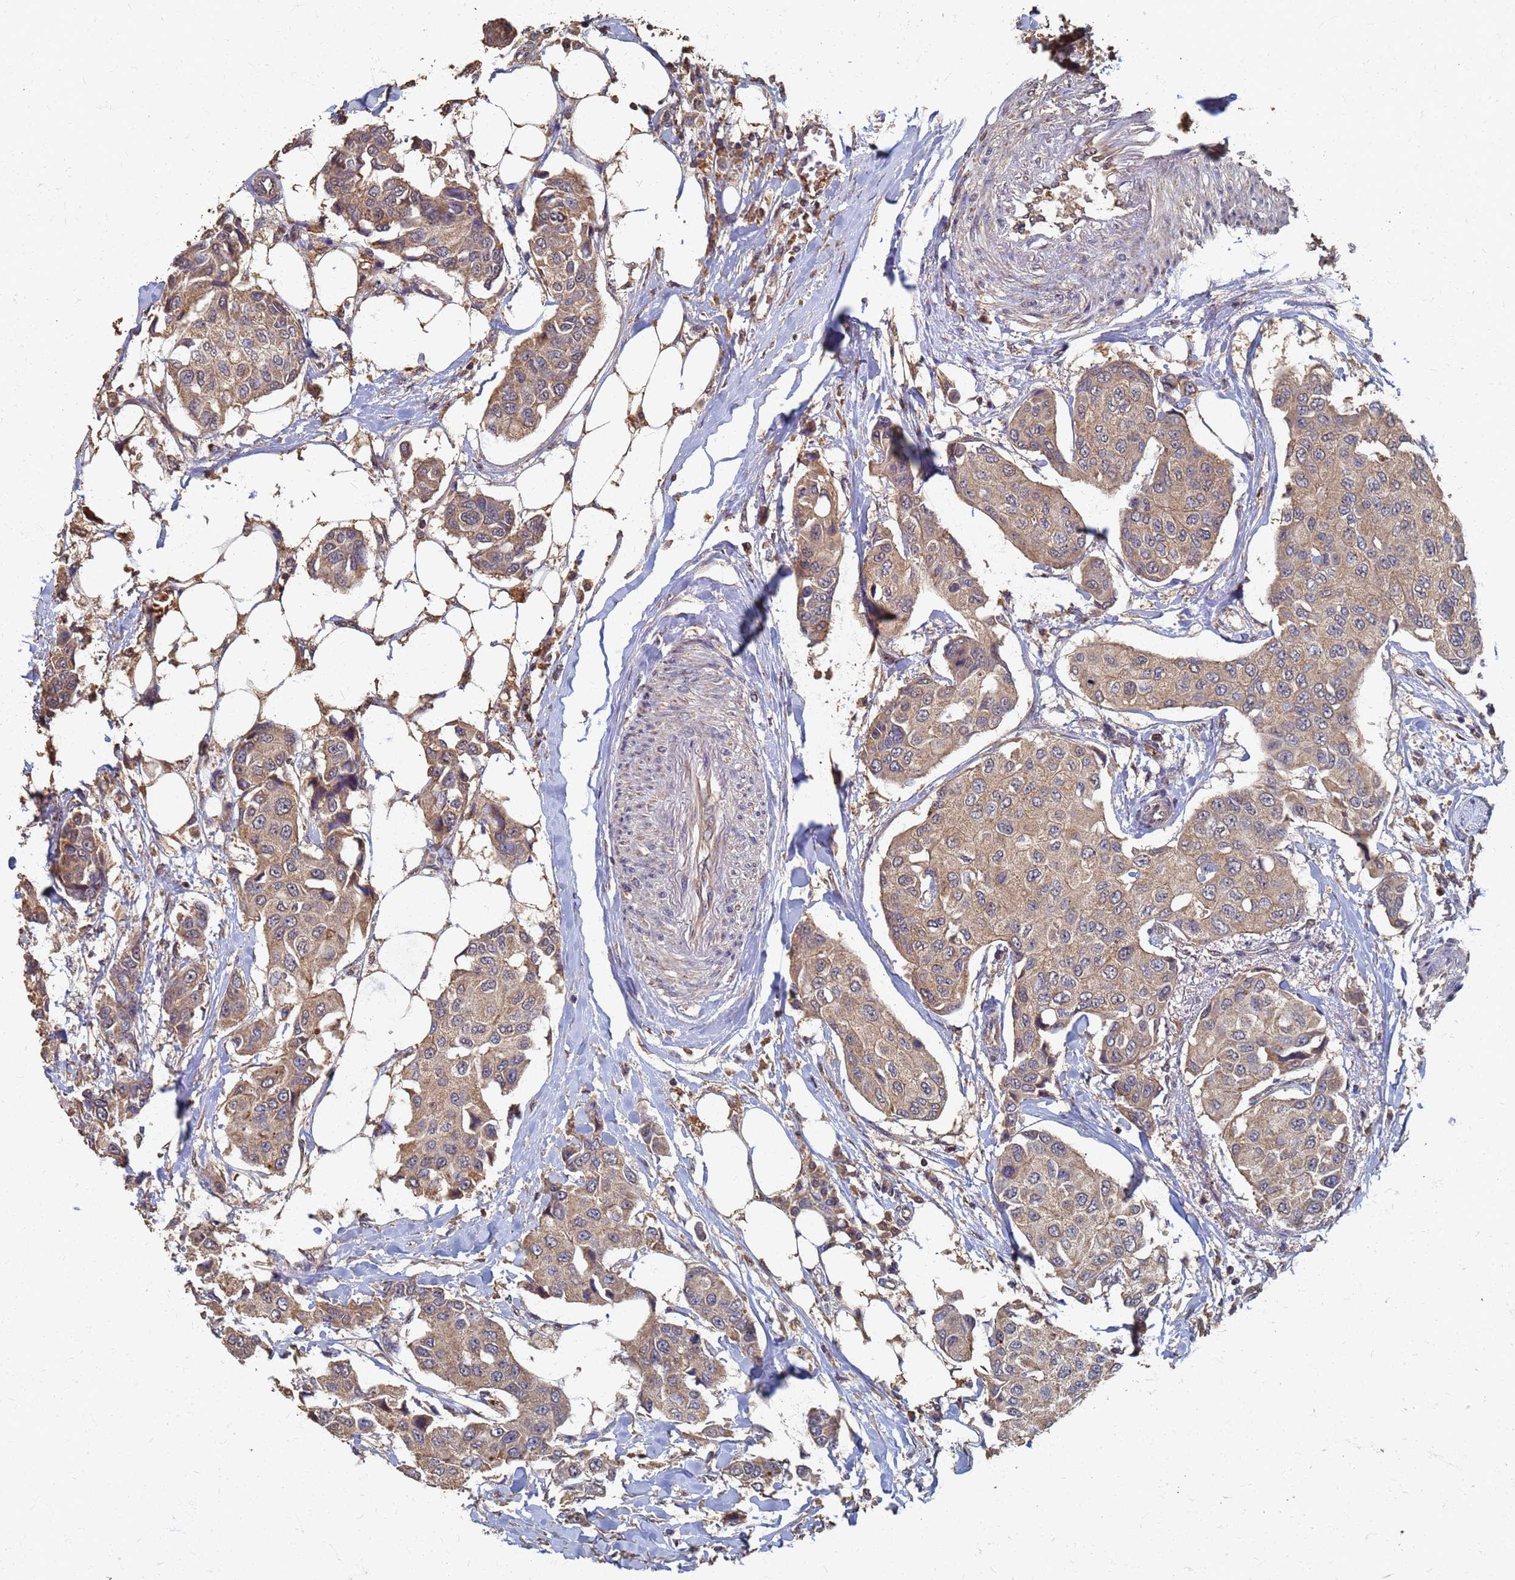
{"staining": {"intensity": "moderate", "quantity": ">75%", "location": "cytoplasmic/membranous"}, "tissue": "breast cancer", "cell_type": "Tumor cells", "image_type": "cancer", "snomed": [{"axis": "morphology", "description": "Duct carcinoma"}, {"axis": "topography", "description": "Breast"}], "caption": "Brown immunohistochemical staining in human invasive ductal carcinoma (breast) exhibits moderate cytoplasmic/membranous positivity in approximately >75% of tumor cells. (IHC, brightfield microscopy, high magnification).", "gene": "DPH5", "patient": {"sex": "female", "age": 80}}